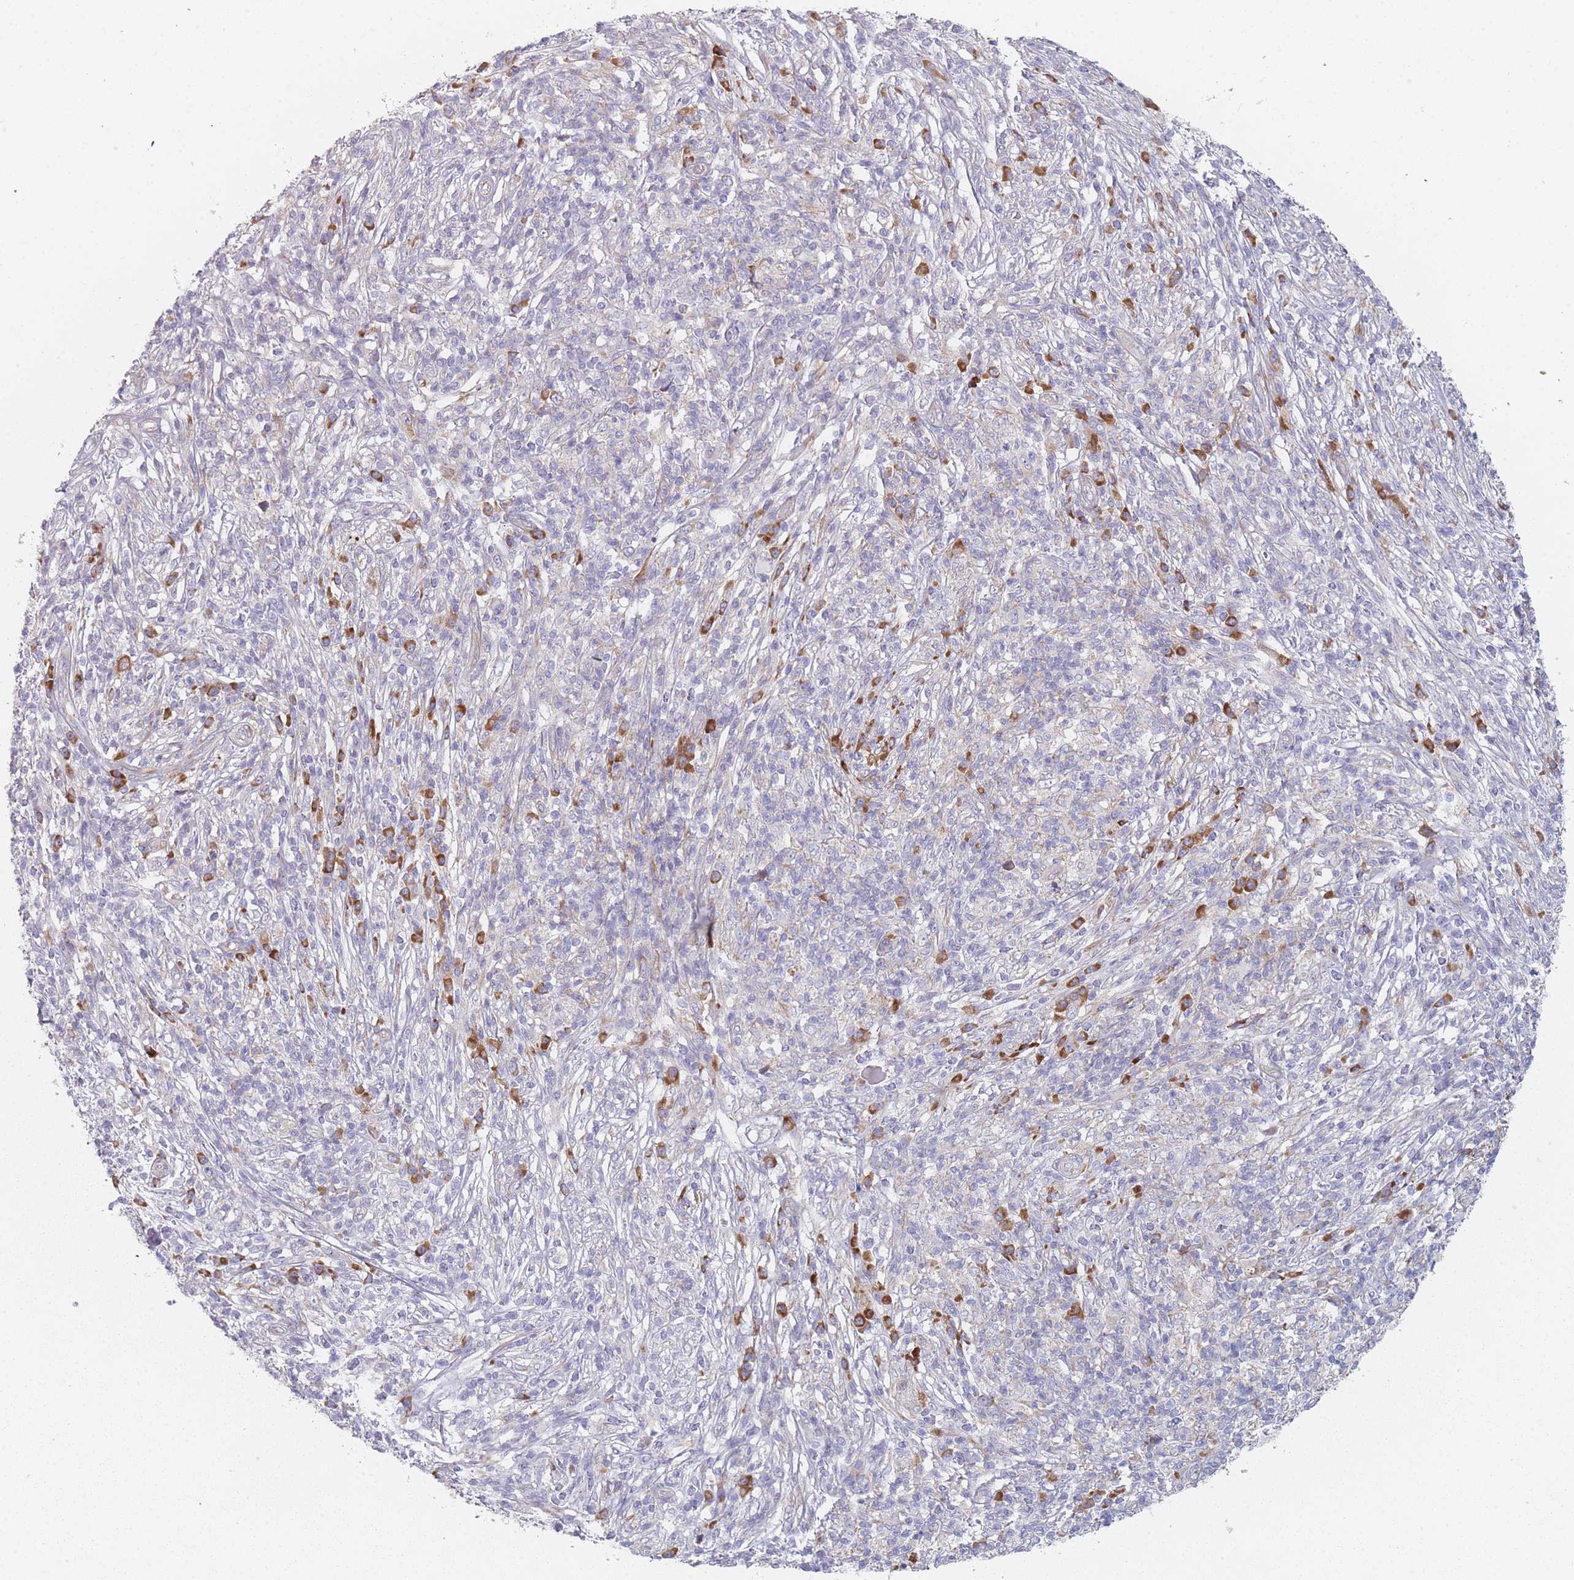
{"staining": {"intensity": "negative", "quantity": "none", "location": "none"}, "tissue": "melanoma", "cell_type": "Tumor cells", "image_type": "cancer", "snomed": [{"axis": "morphology", "description": "Malignant melanoma, NOS"}, {"axis": "topography", "description": "Skin"}], "caption": "There is no significant expression in tumor cells of malignant melanoma.", "gene": "CACNG5", "patient": {"sex": "male", "age": 66}}